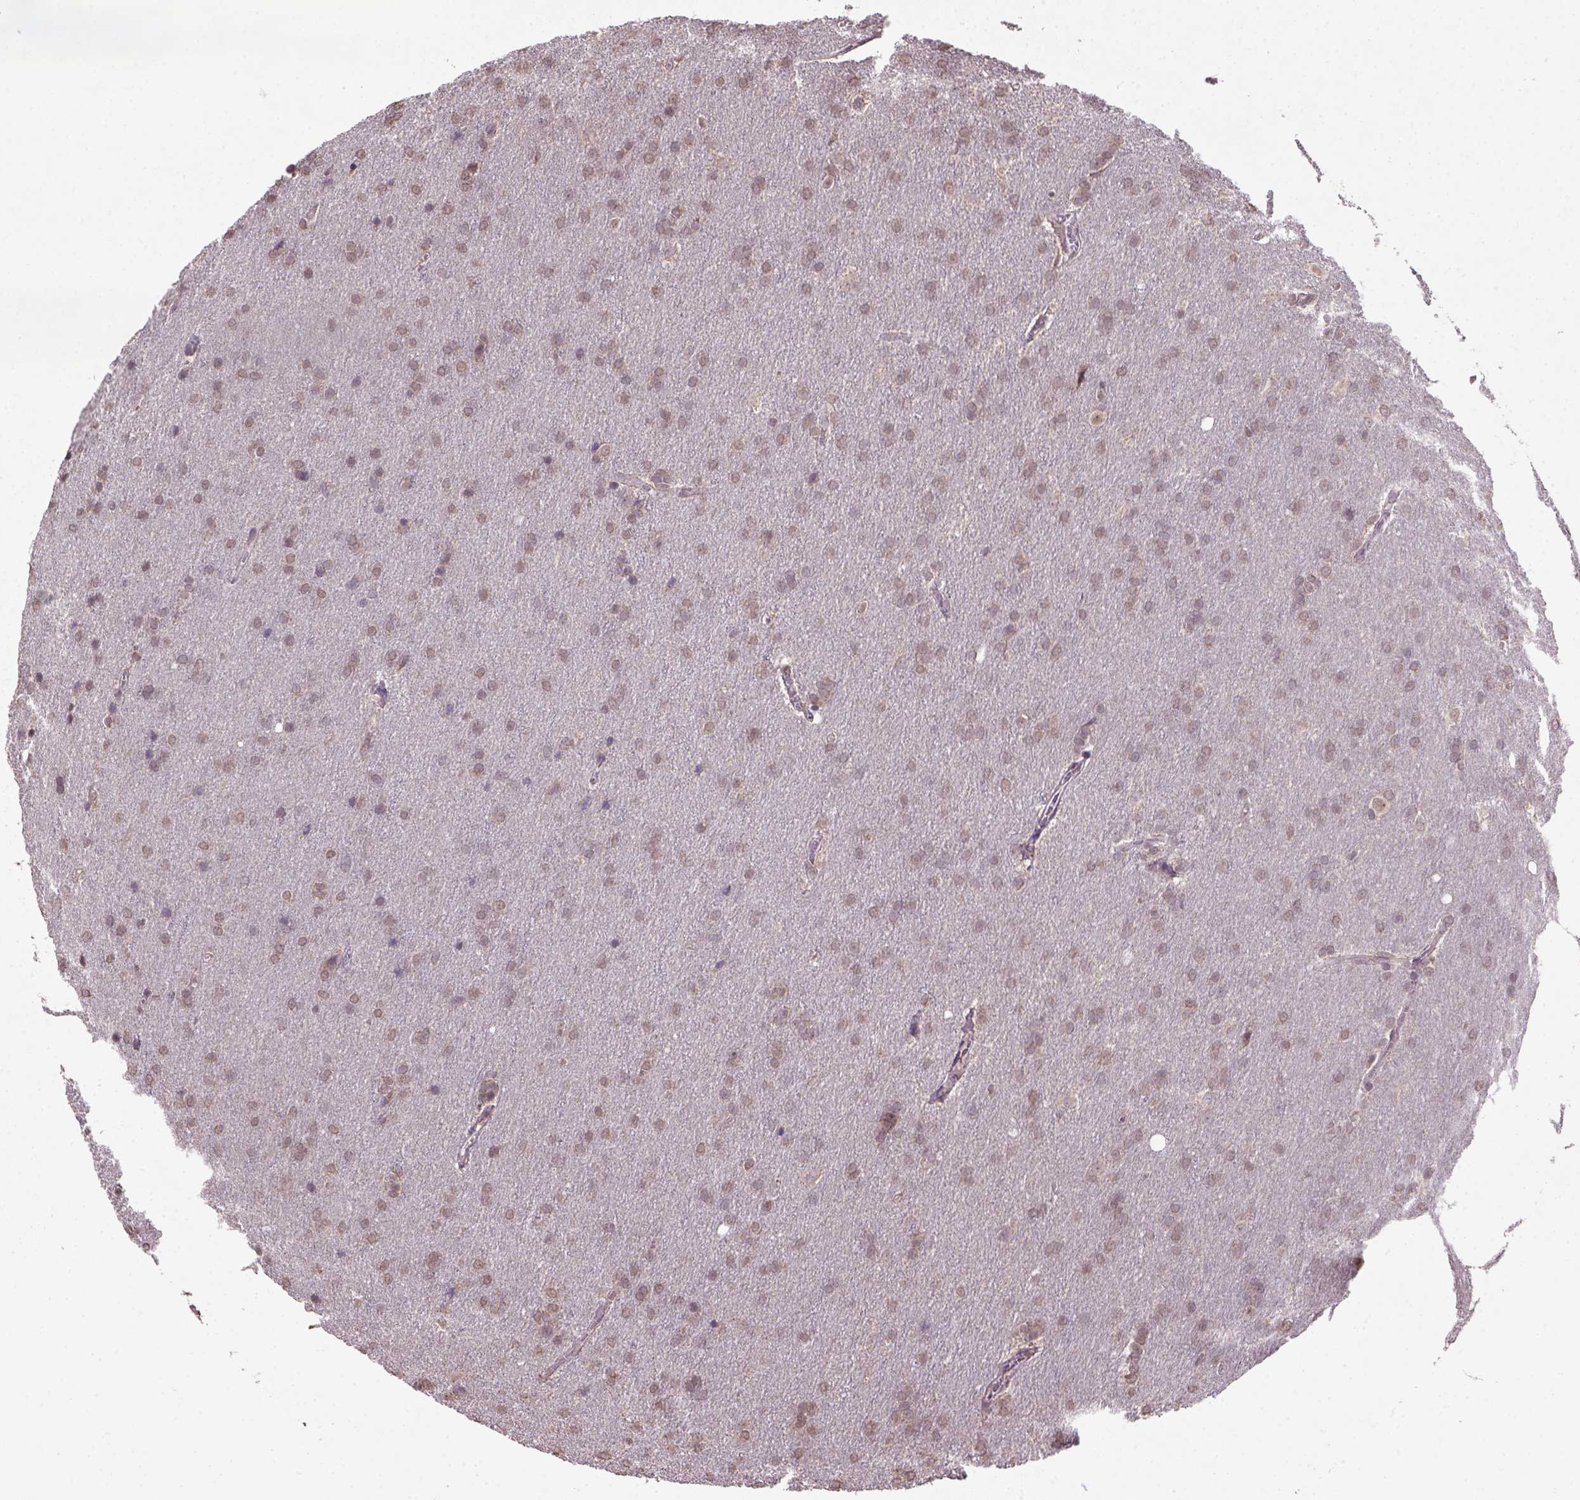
{"staining": {"intensity": "weak", "quantity": ">75%", "location": "cytoplasmic/membranous"}, "tissue": "glioma", "cell_type": "Tumor cells", "image_type": "cancer", "snomed": [{"axis": "morphology", "description": "Glioma, malignant, Low grade"}, {"axis": "topography", "description": "Brain"}], "caption": "This is an image of immunohistochemistry (IHC) staining of malignant glioma (low-grade), which shows weak positivity in the cytoplasmic/membranous of tumor cells.", "gene": "NUDT10", "patient": {"sex": "female", "age": 32}}